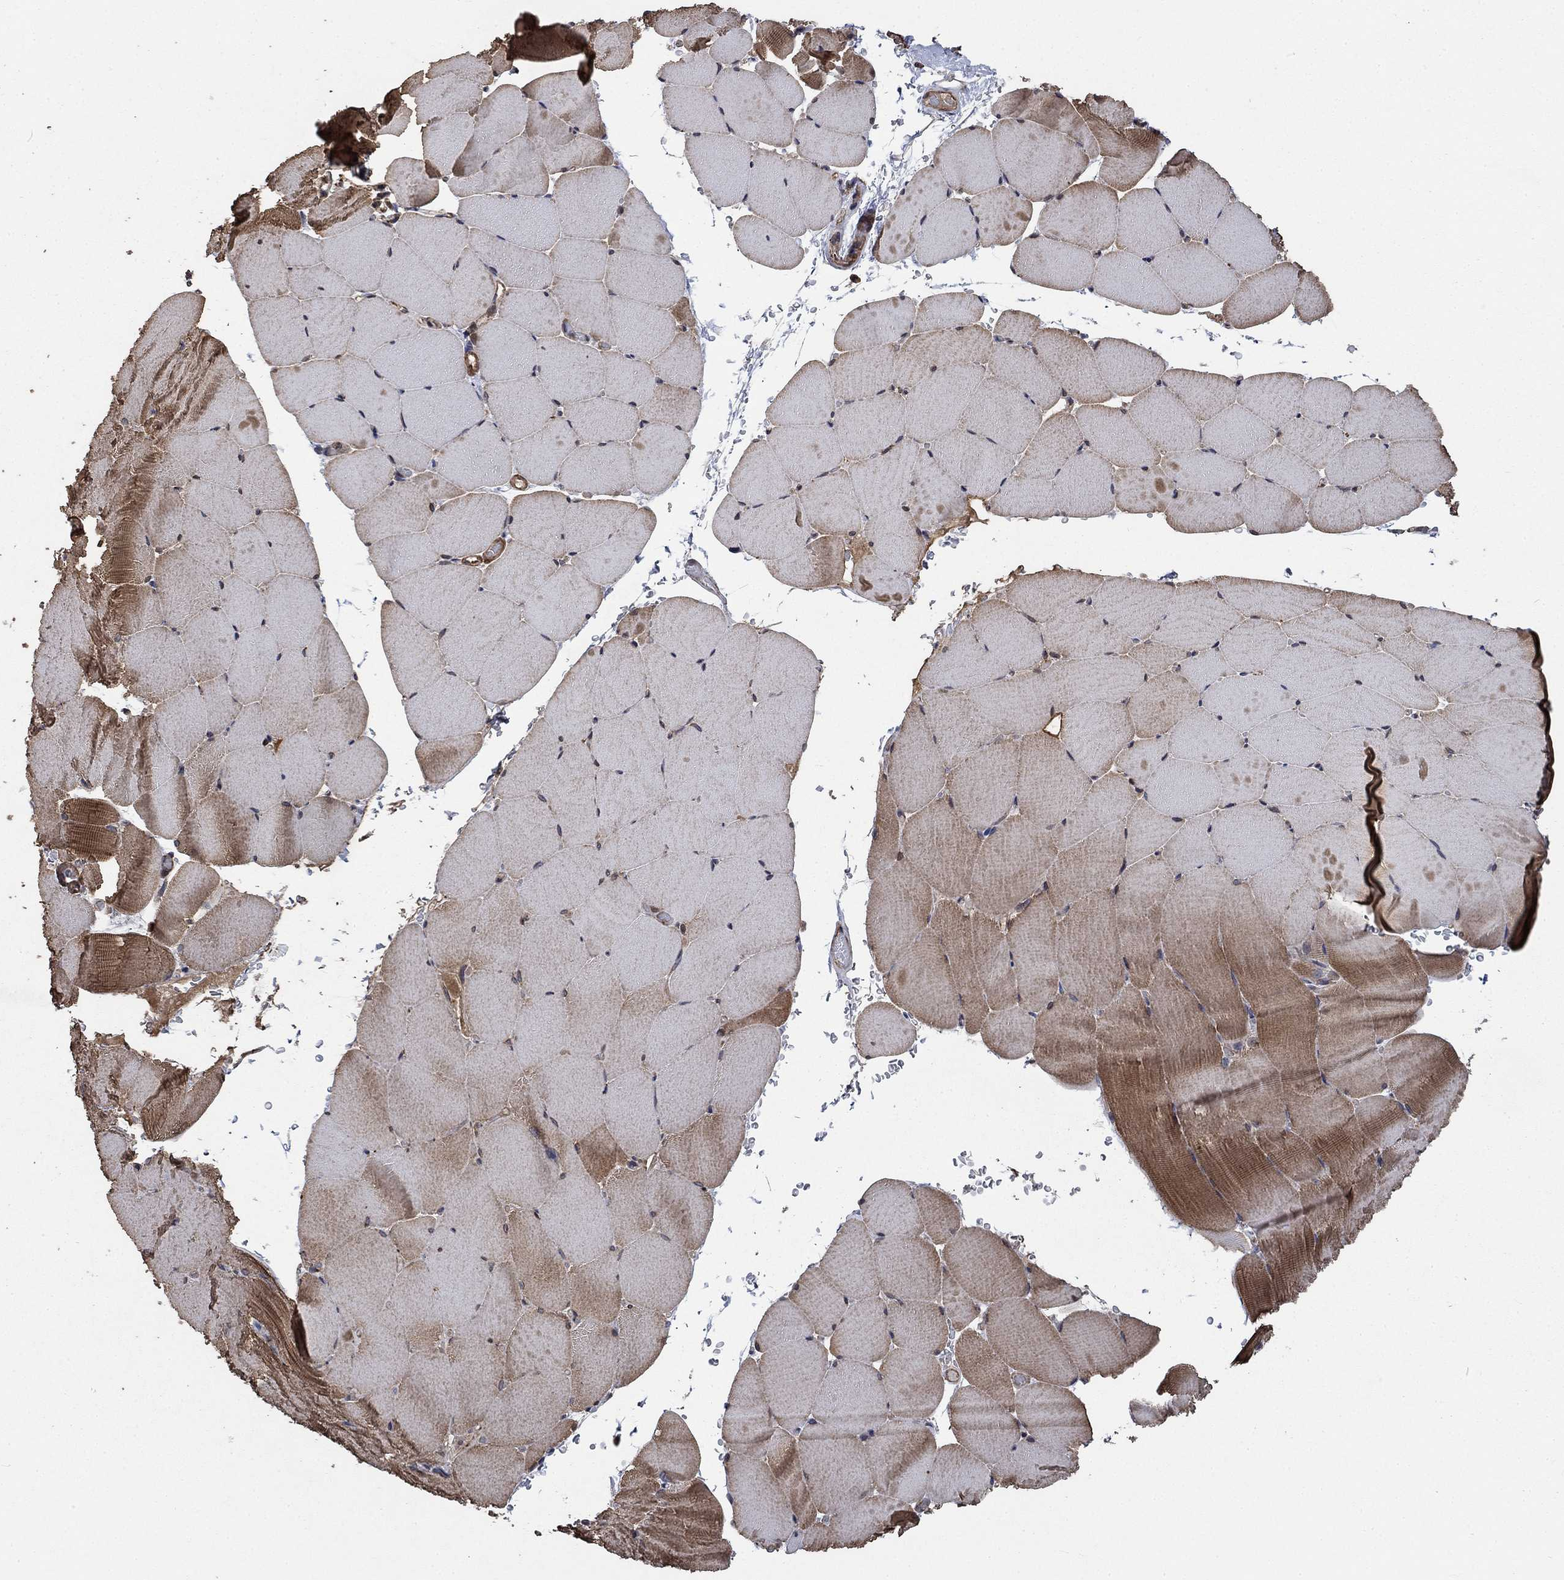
{"staining": {"intensity": "moderate", "quantity": "25%-75%", "location": "cytoplasmic/membranous"}, "tissue": "skeletal muscle", "cell_type": "Myocytes", "image_type": "normal", "snomed": [{"axis": "morphology", "description": "Normal tissue, NOS"}, {"axis": "topography", "description": "Skeletal muscle"}], "caption": "Benign skeletal muscle exhibits moderate cytoplasmic/membranous expression in approximately 25%-75% of myocytes, visualized by immunohistochemistry.", "gene": "PDE3A", "patient": {"sex": "female", "age": 37}}